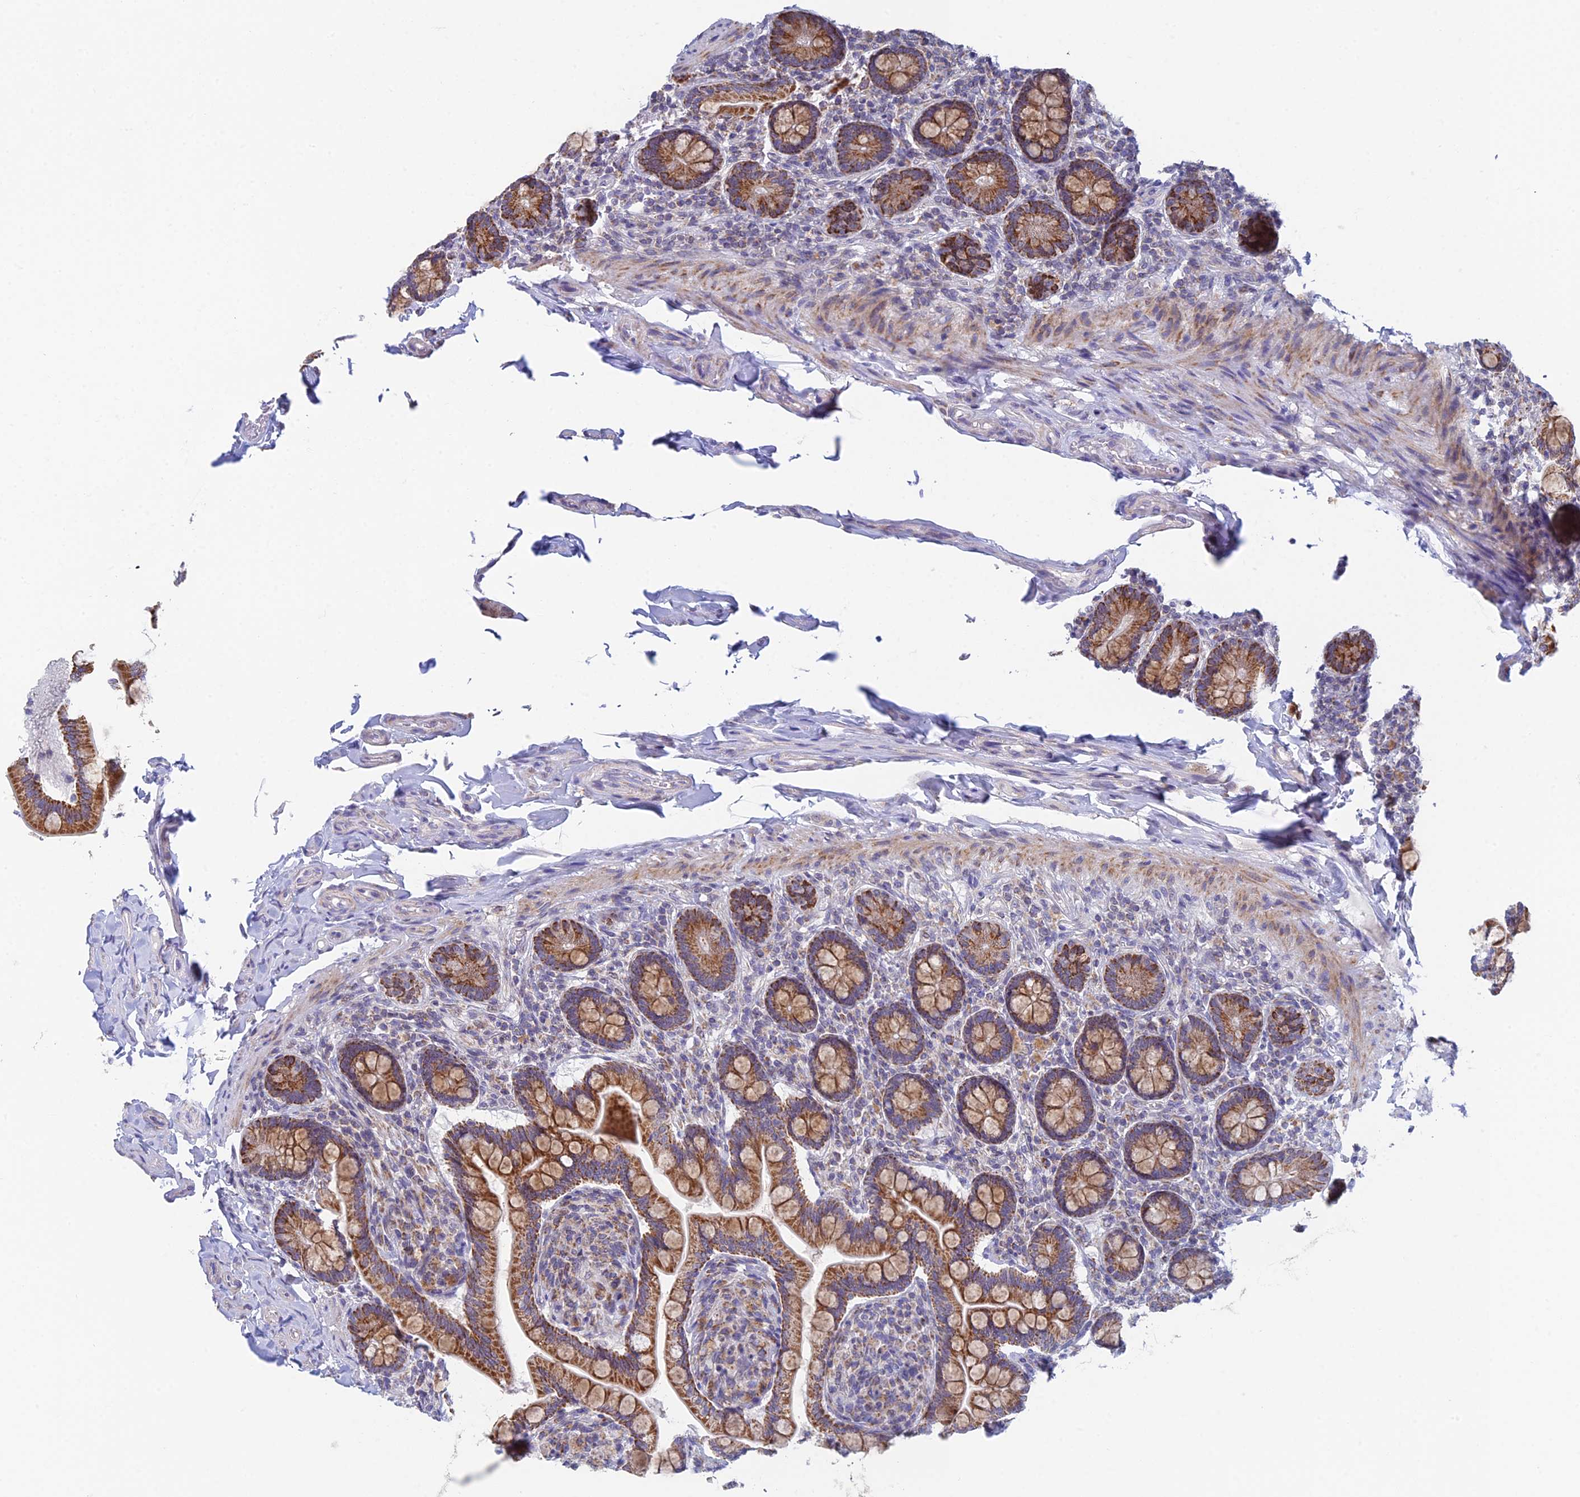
{"staining": {"intensity": "moderate", "quantity": ">75%", "location": "cytoplasmic/membranous"}, "tissue": "small intestine", "cell_type": "Glandular cells", "image_type": "normal", "snomed": [{"axis": "morphology", "description": "Normal tissue, NOS"}, {"axis": "topography", "description": "Small intestine"}], "caption": "Small intestine stained with DAB immunohistochemistry (IHC) exhibits medium levels of moderate cytoplasmic/membranous expression in about >75% of glandular cells.", "gene": "REXO5", "patient": {"sex": "female", "age": 64}}